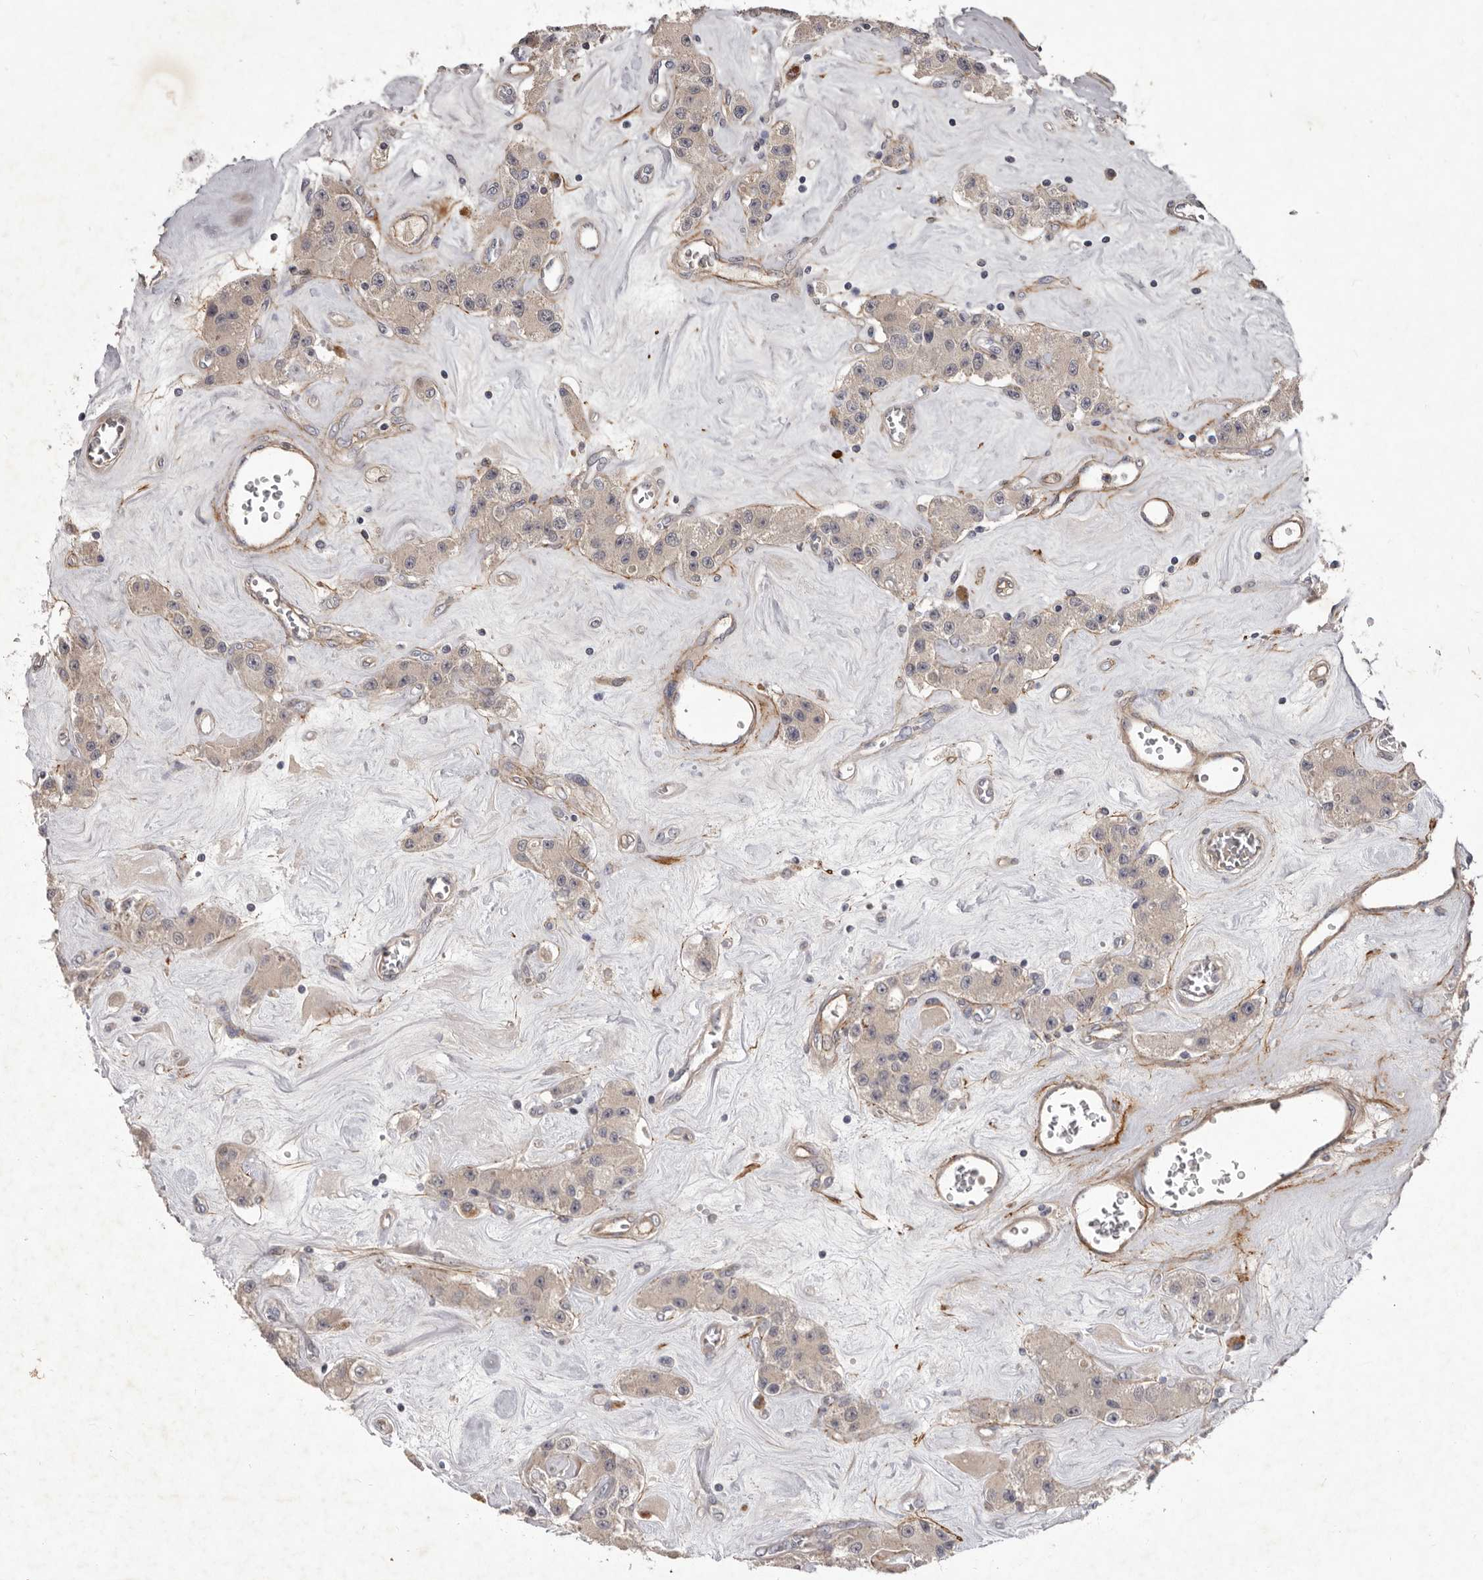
{"staining": {"intensity": "weak", "quantity": "<25%", "location": "cytoplasmic/membranous"}, "tissue": "carcinoid", "cell_type": "Tumor cells", "image_type": "cancer", "snomed": [{"axis": "morphology", "description": "Carcinoid, malignant, NOS"}, {"axis": "topography", "description": "Pancreas"}], "caption": "Photomicrograph shows no protein expression in tumor cells of carcinoid tissue.", "gene": "HBS1L", "patient": {"sex": "male", "age": 41}}